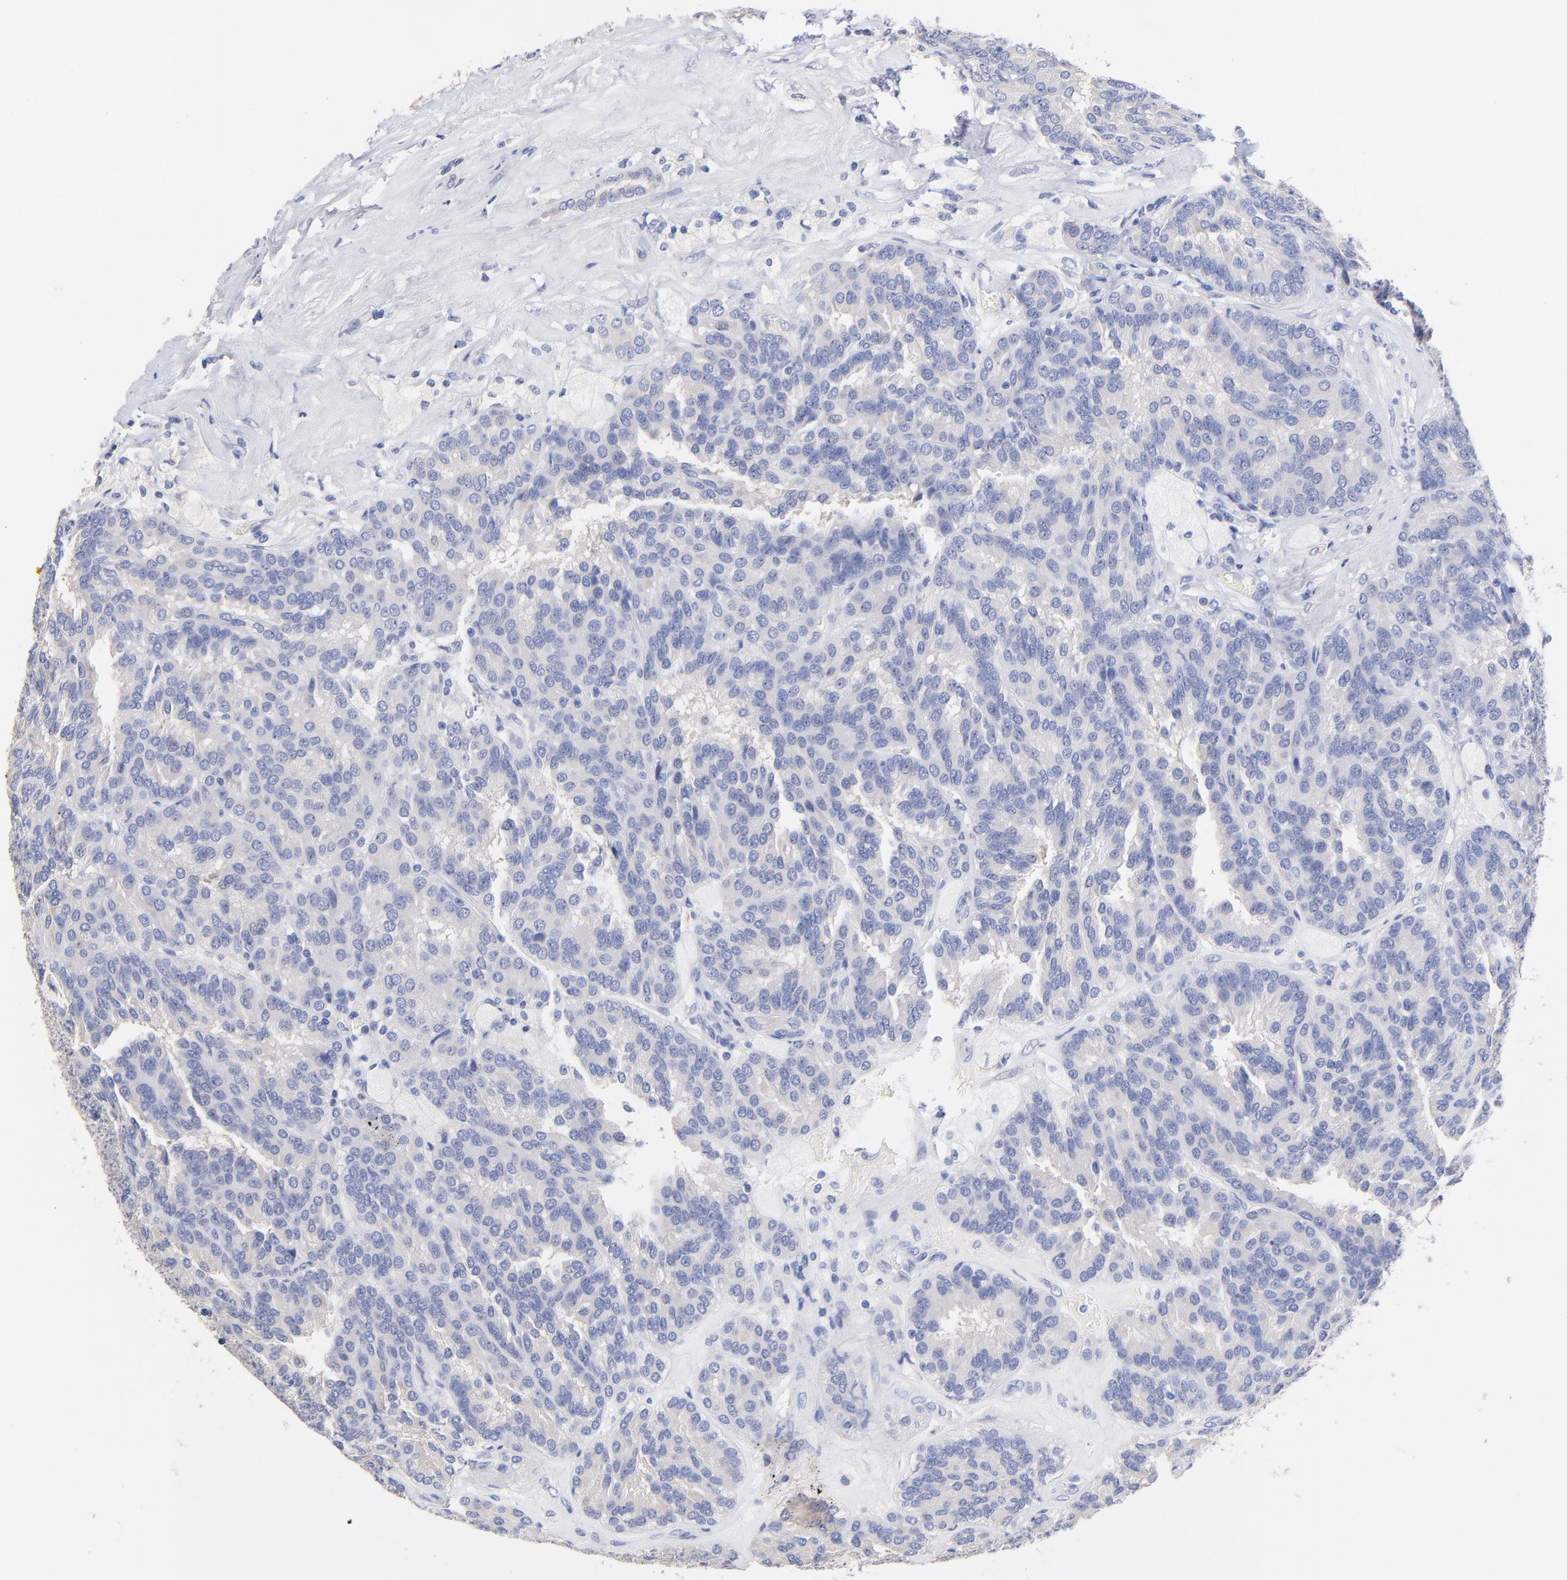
{"staining": {"intensity": "negative", "quantity": "none", "location": "none"}, "tissue": "renal cancer", "cell_type": "Tumor cells", "image_type": "cancer", "snomed": [{"axis": "morphology", "description": "Adenocarcinoma, NOS"}, {"axis": "topography", "description": "Kidney"}], "caption": "A high-resolution micrograph shows IHC staining of renal cancer (adenocarcinoma), which displays no significant staining in tumor cells. Nuclei are stained in blue.", "gene": "LAX1", "patient": {"sex": "male", "age": 46}}